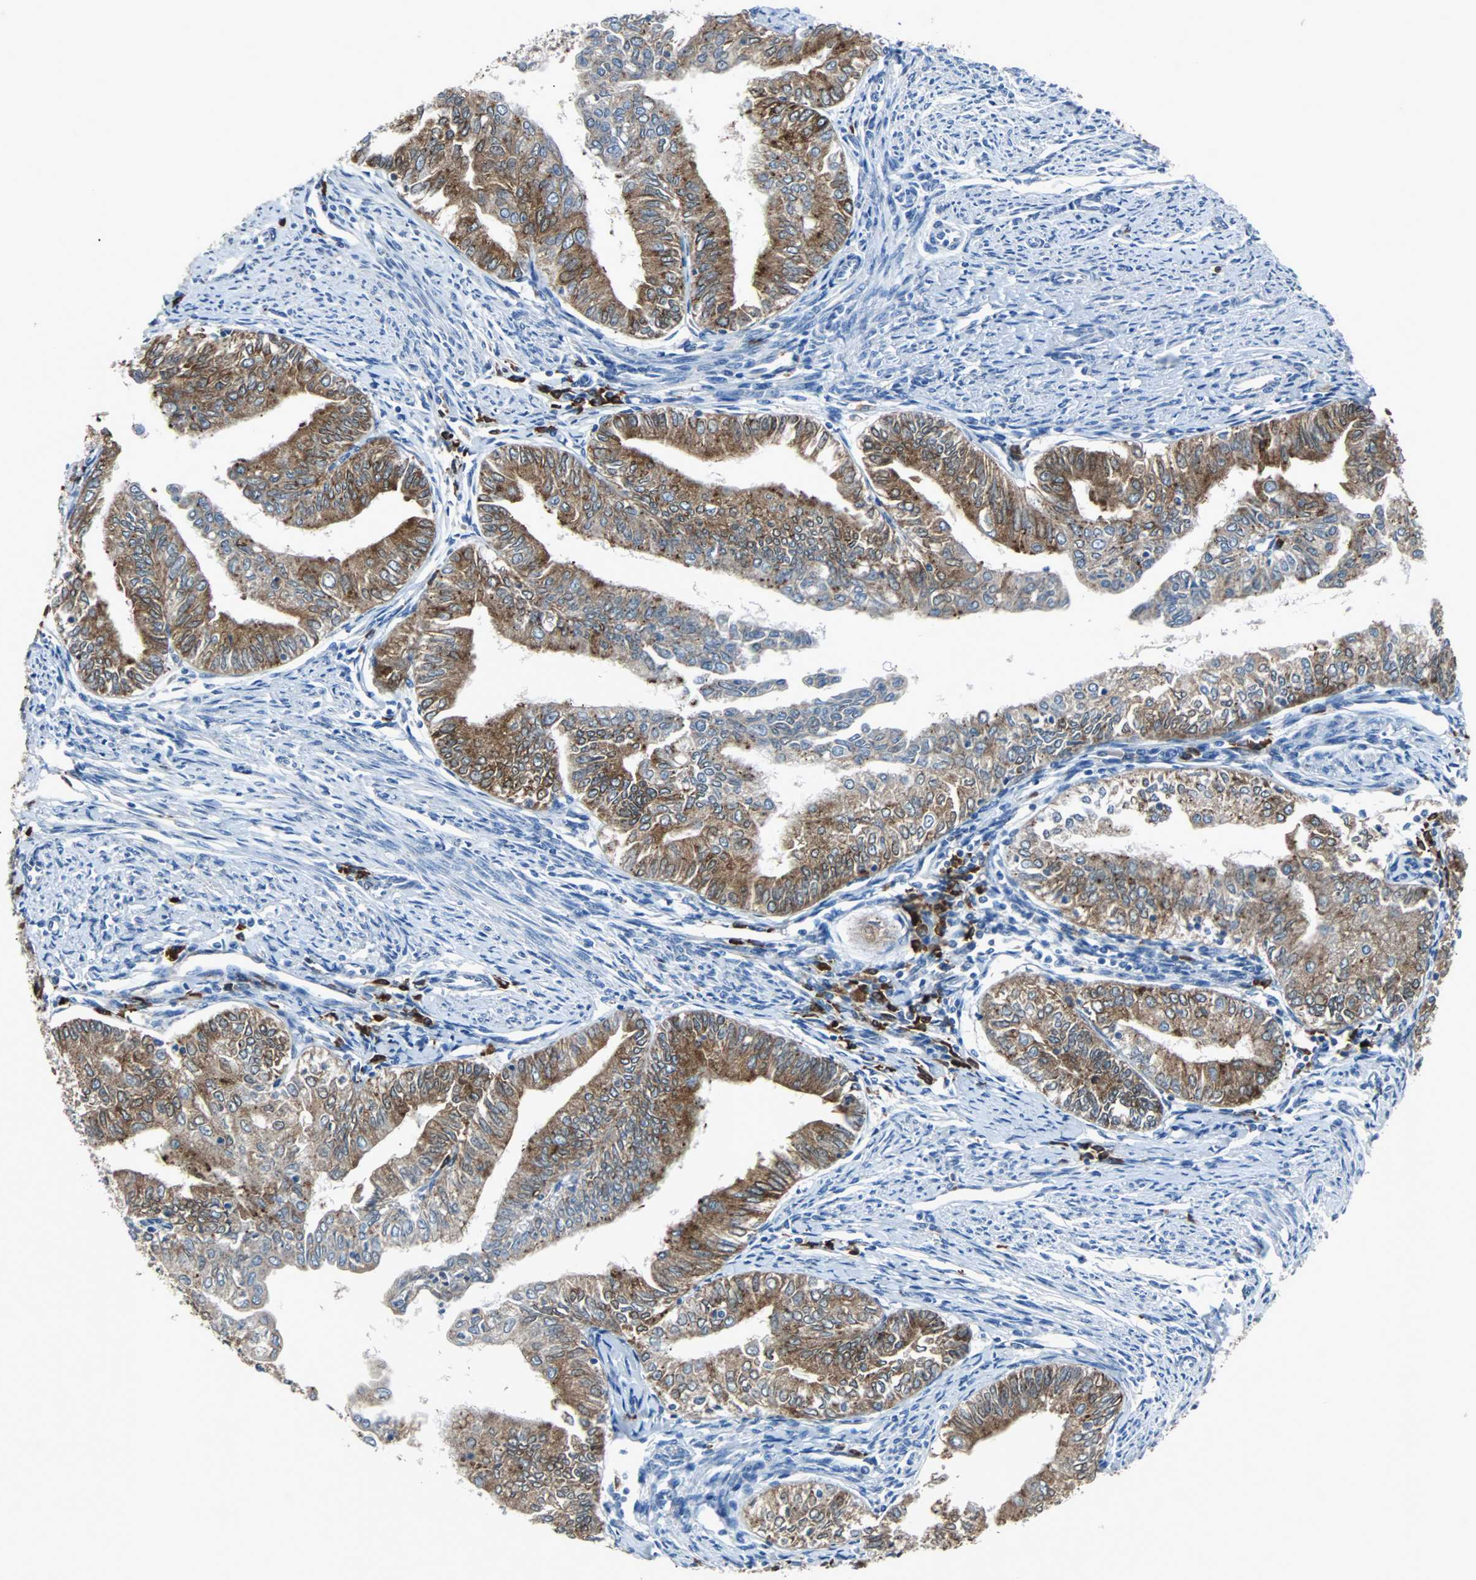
{"staining": {"intensity": "moderate", "quantity": "25%-75%", "location": "cytoplasmic/membranous"}, "tissue": "endometrial cancer", "cell_type": "Tumor cells", "image_type": "cancer", "snomed": [{"axis": "morphology", "description": "Adenocarcinoma, NOS"}, {"axis": "topography", "description": "Endometrium"}], "caption": "Immunohistochemistry (DAB (3,3'-diaminobenzidine)) staining of adenocarcinoma (endometrial) reveals moderate cytoplasmic/membranous protein expression in approximately 25%-75% of tumor cells.", "gene": "PDIA4", "patient": {"sex": "female", "age": 66}}